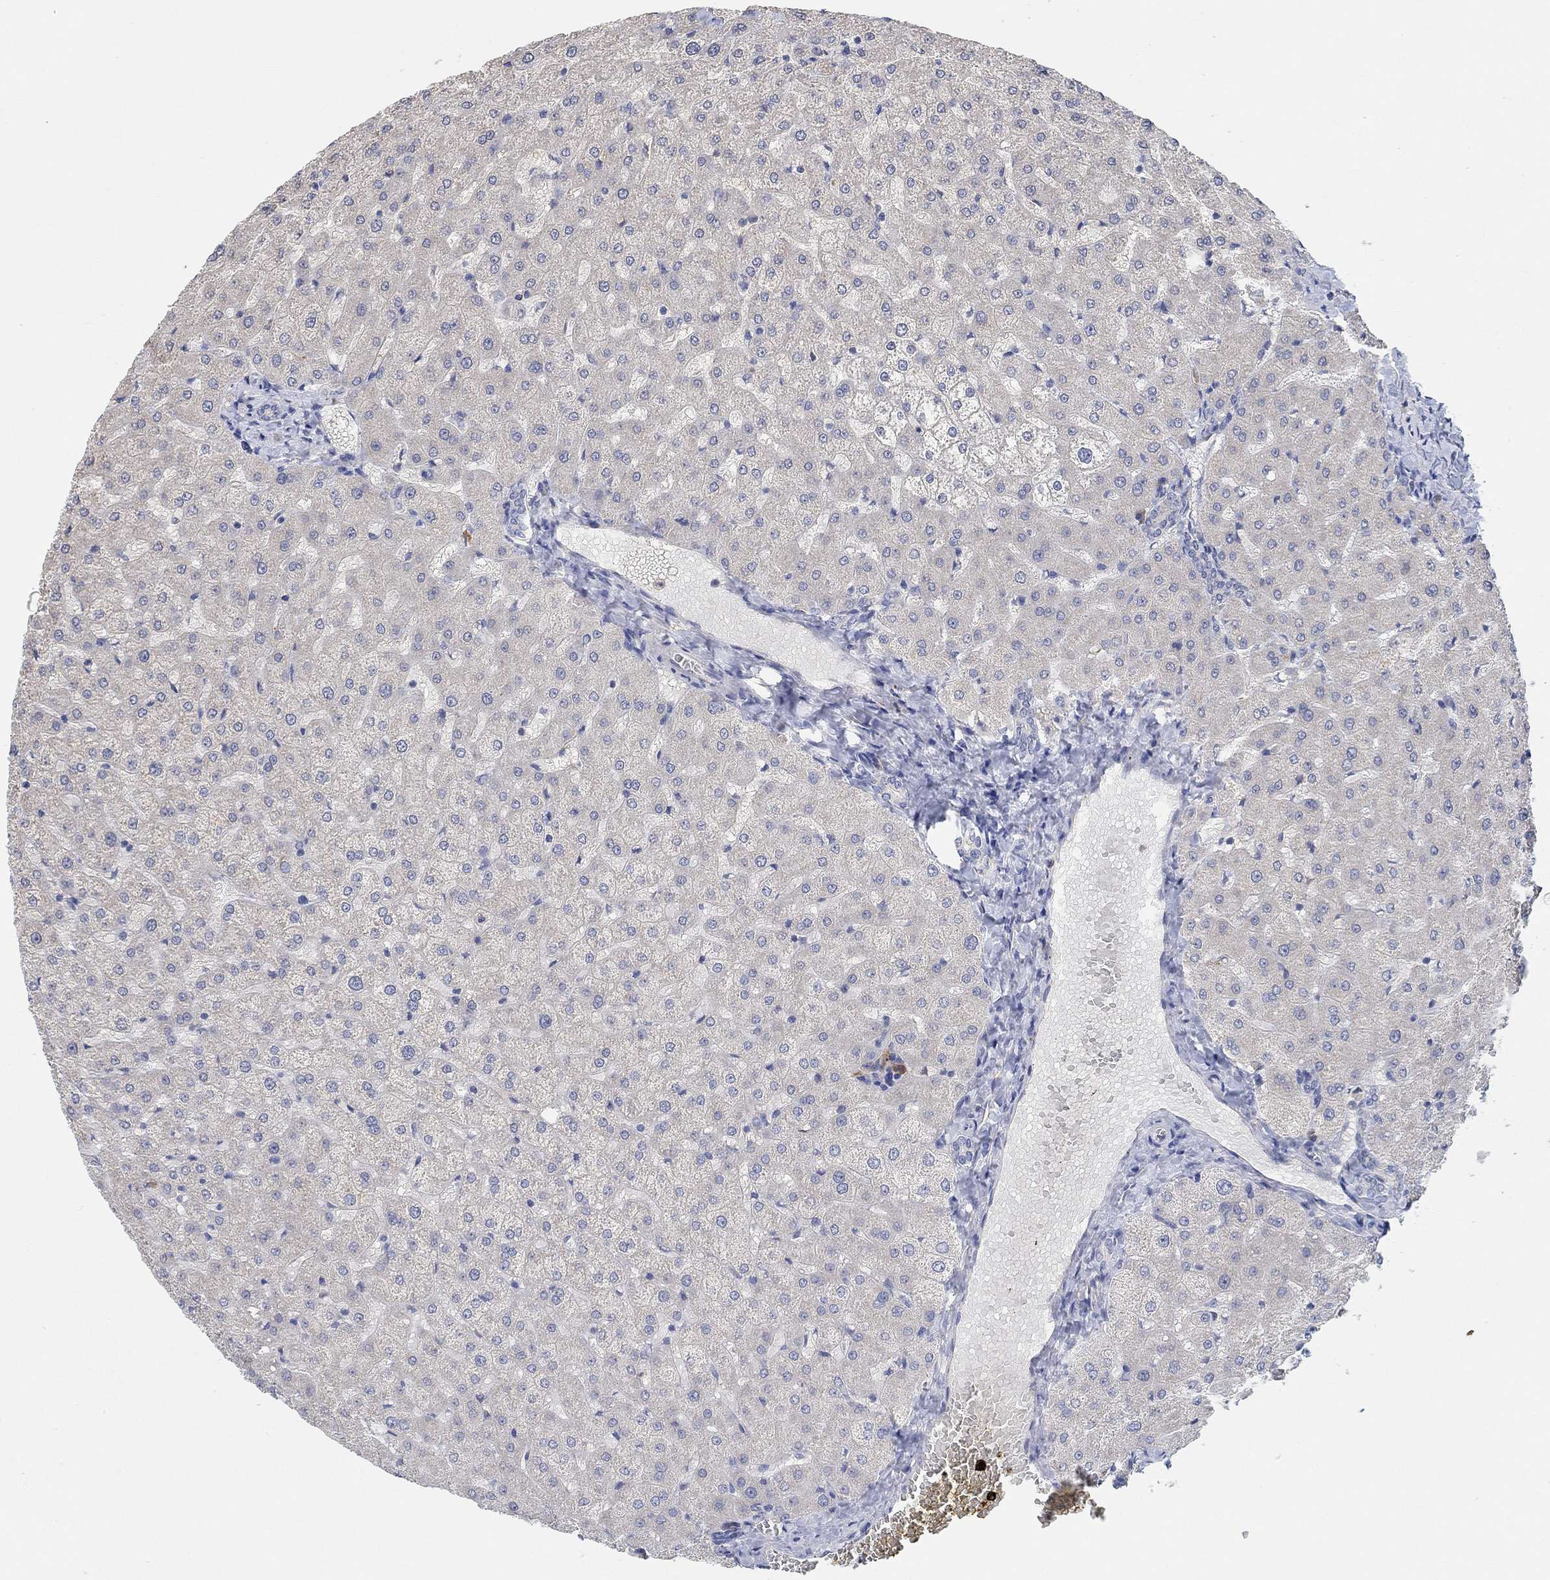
{"staining": {"intensity": "negative", "quantity": "none", "location": "none"}, "tissue": "liver", "cell_type": "Cholangiocytes", "image_type": "normal", "snomed": [{"axis": "morphology", "description": "Normal tissue, NOS"}, {"axis": "topography", "description": "Liver"}], "caption": "Protein analysis of normal liver shows no significant positivity in cholangiocytes. The staining was performed using DAB to visualize the protein expression in brown, while the nuclei were stained in blue with hematoxylin (Magnification: 20x).", "gene": "SYT16", "patient": {"sex": "female", "age": 50}}